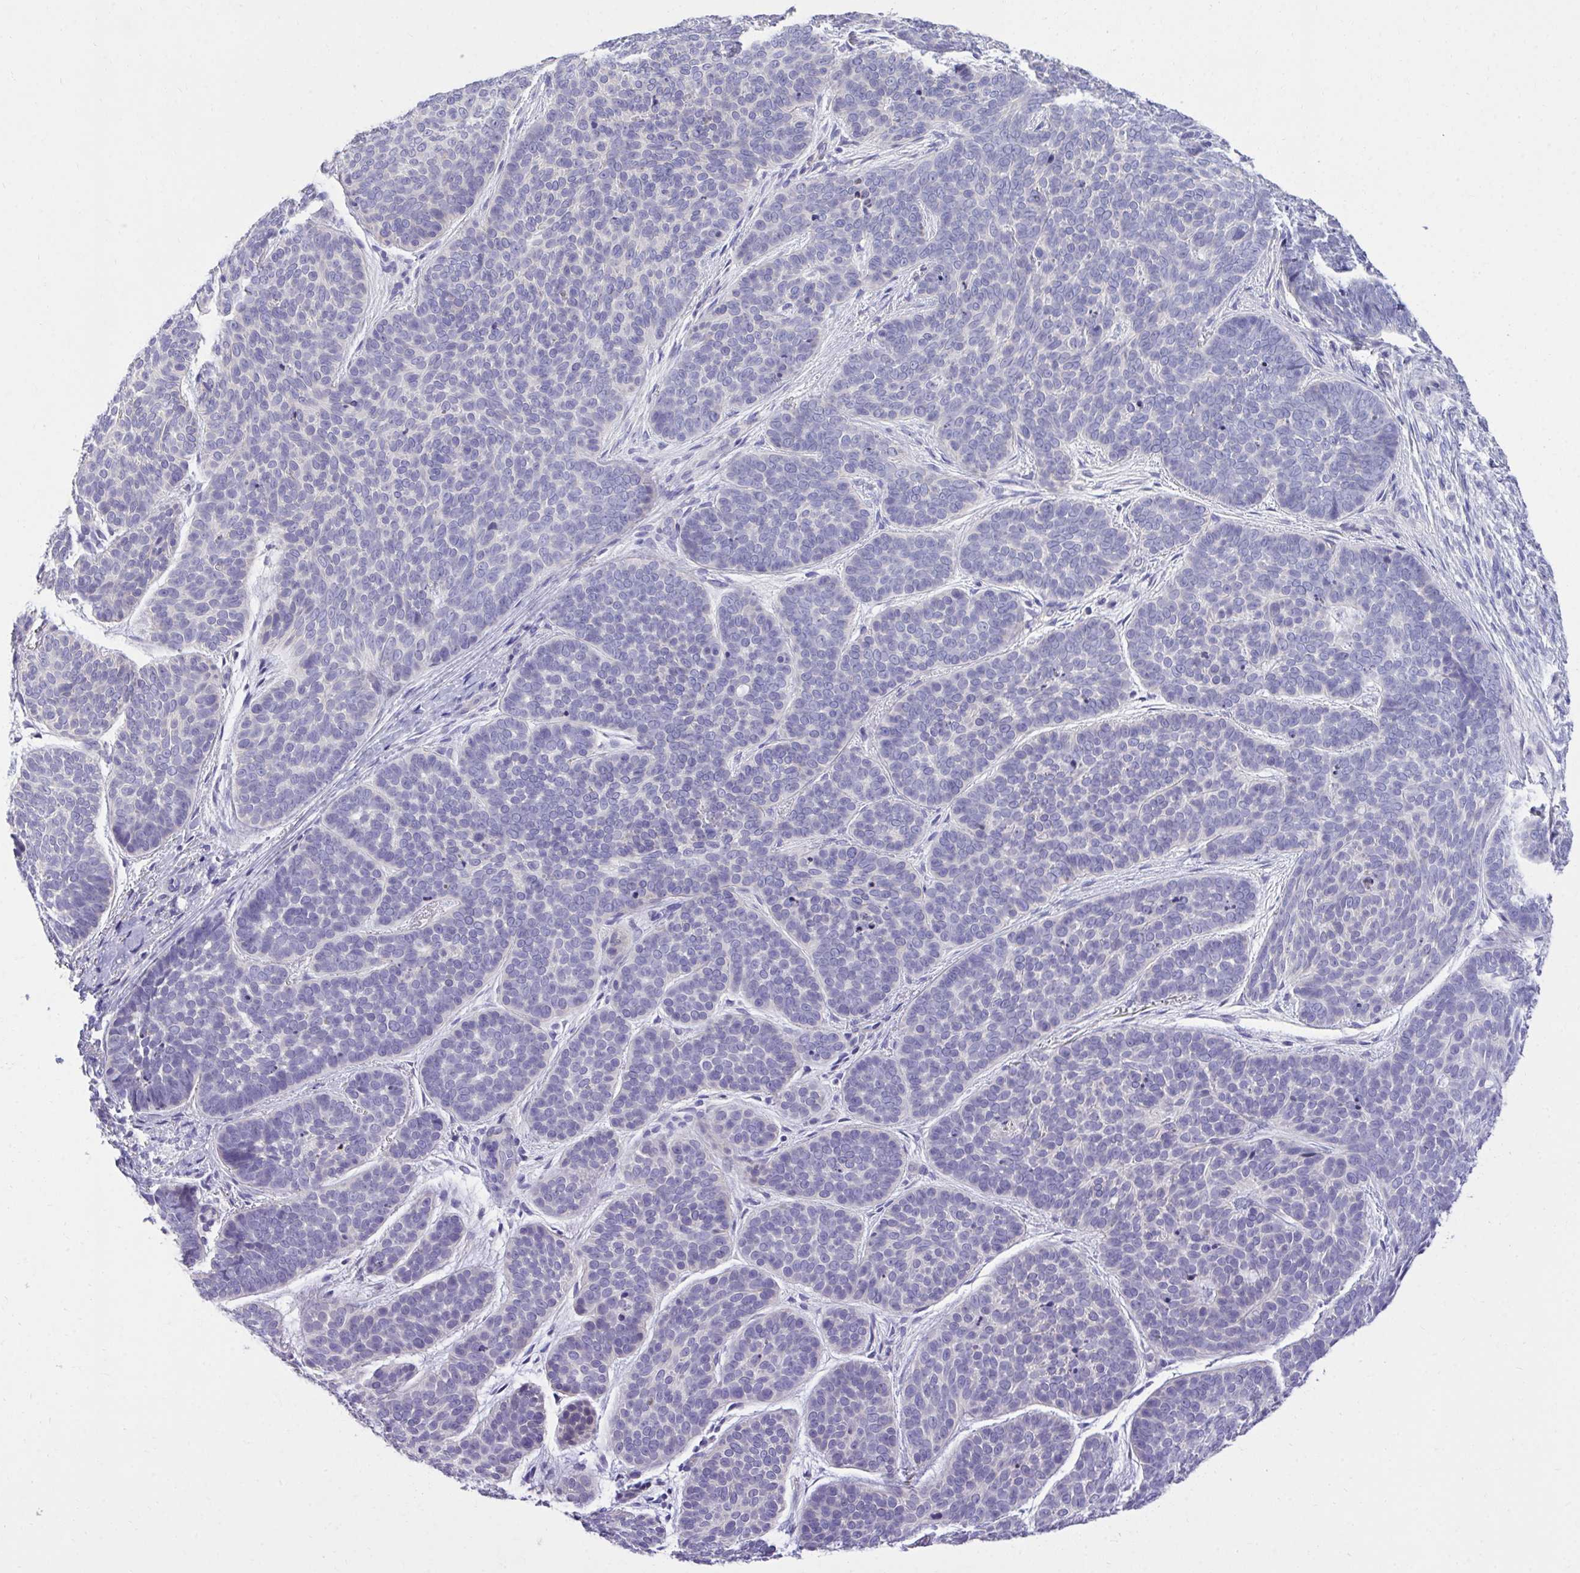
{"staining": {"intensity": "negative", "quantity": "none", "location": "none"}, "tissue": "skin cancer", "cell_type": "Tumor cells", "image_type": "cancer", "snomed": [{"axis": "morphology", "description": "Basal cell carcinoma"}, {"axis": "topography", "description": "Skin"}, {"axis": "topography", "description": "Skin of nose"}], "caption": "Micrograph shows no protein staining in tumor cells of skin basal cell carcinoma tissue.", "gene": "TMCO5A", "patient": {"sex": "female", "age": 81}}